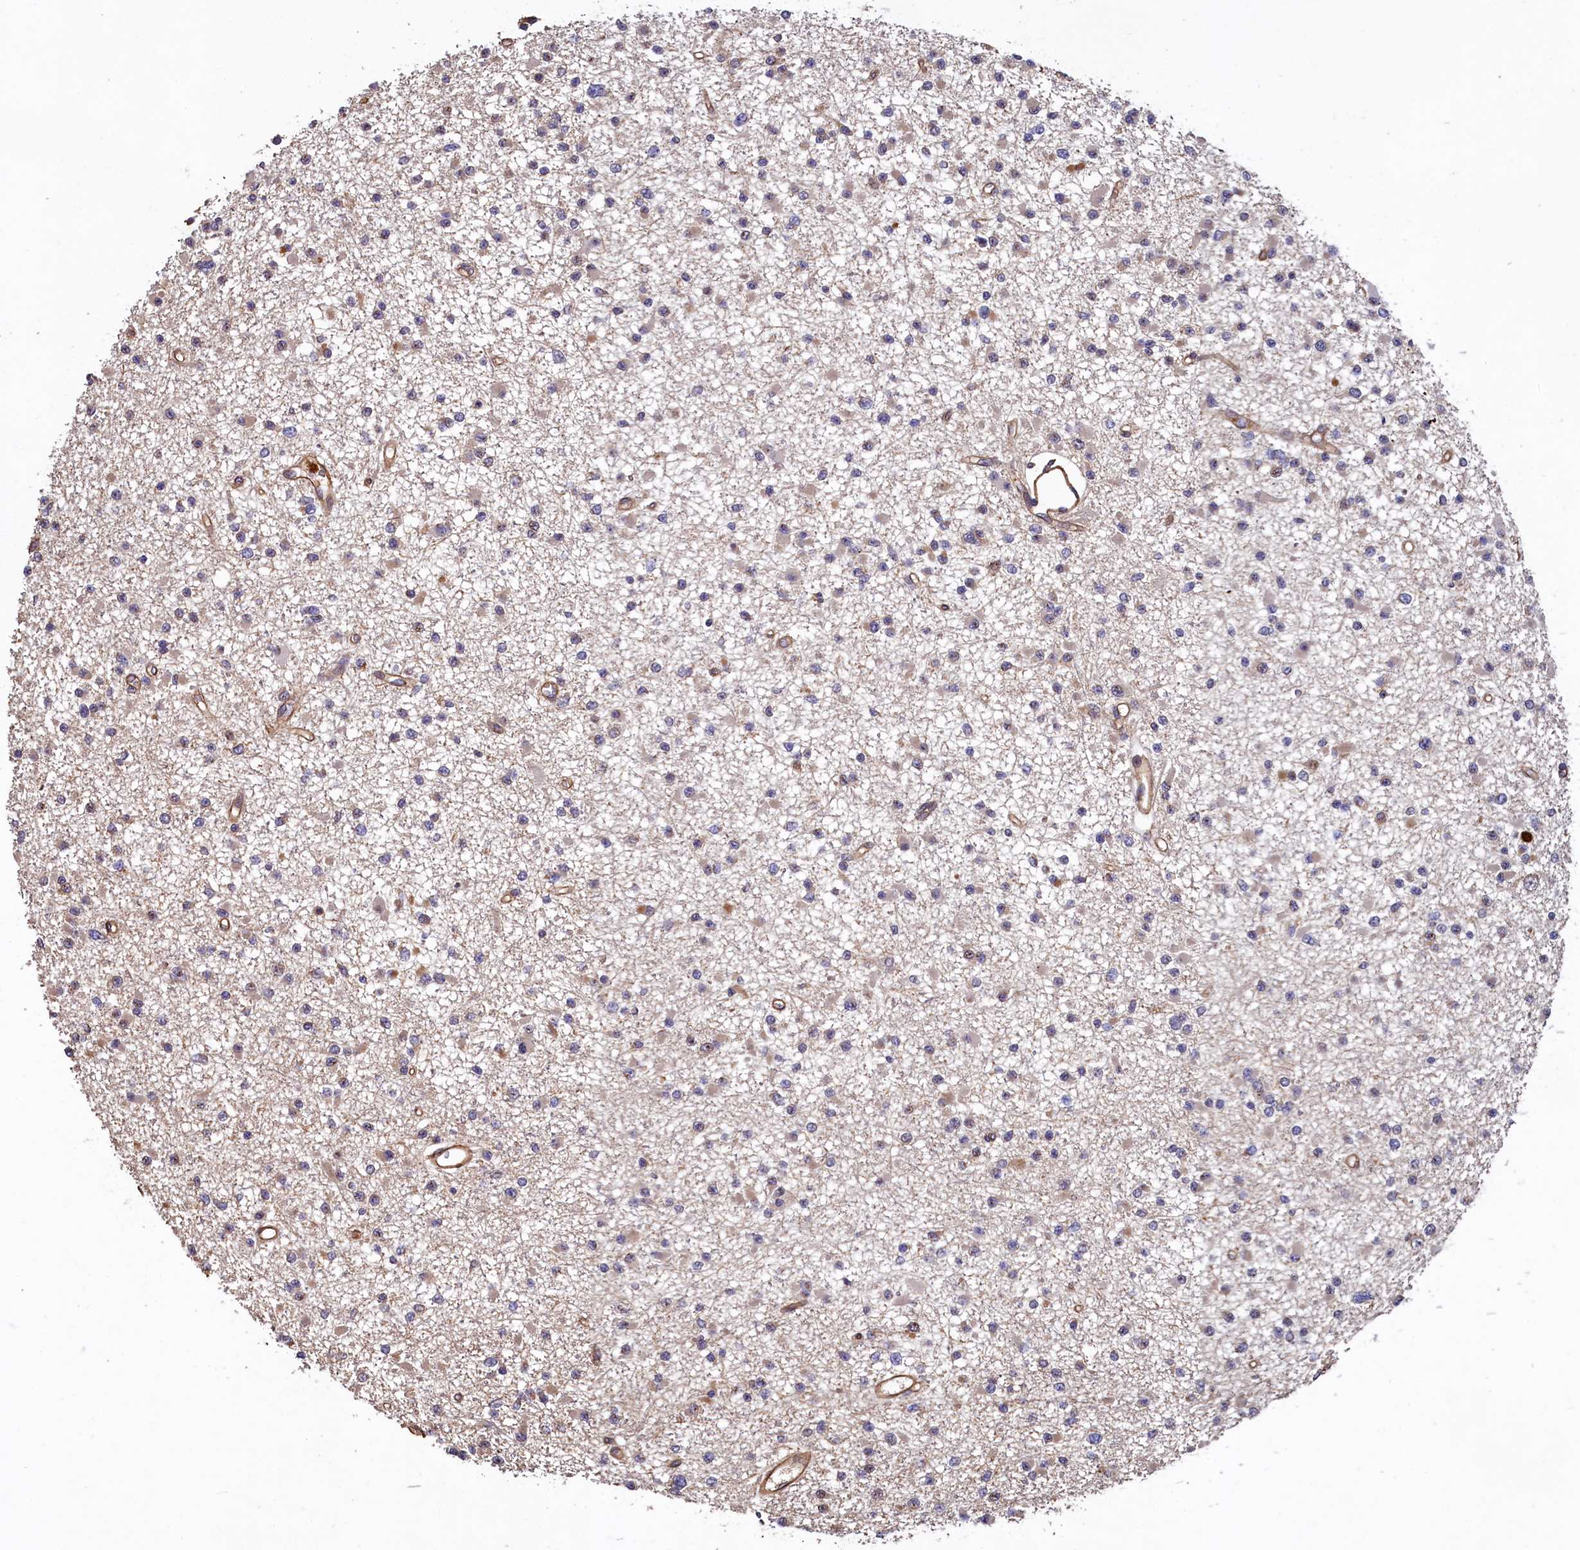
{"staining": {"intensity": "negative", "quantity": "none", "location": "none"}, "tissue": "glioma", "cell_type": "Tumor cells", "image_type": "cancer", "snomed": [{"axis": "morphology", "description": "Glioma, malignant, Low grade"}, {"axis": "topography", "description": "Brain"}], "caption": "This is an IHC photomicrograph of human glioma. There is no expression in tumor cells.", "gene": "CCDC102B", "patient": {"sex": "female", "age": 22}}